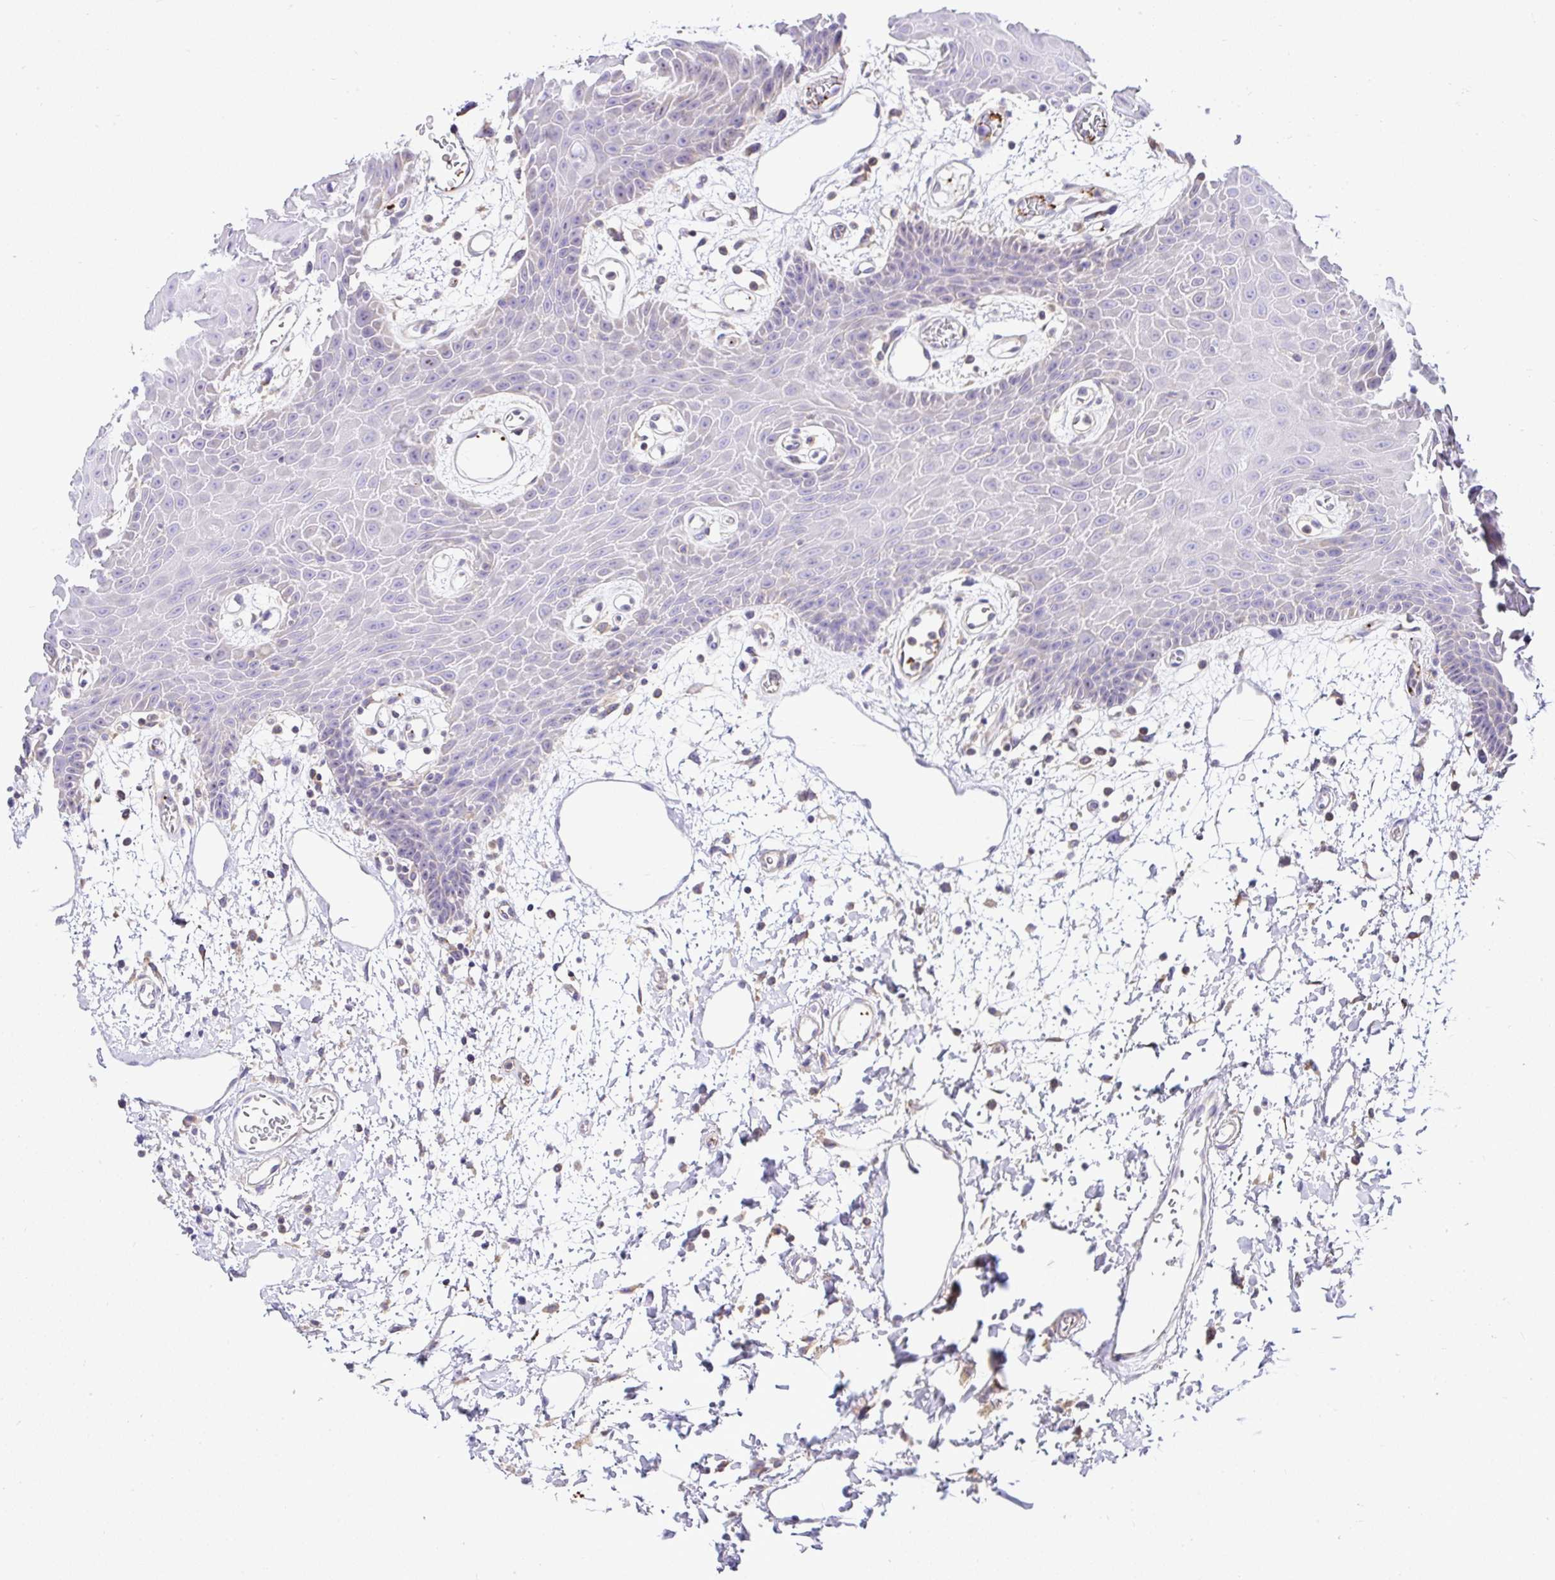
{"staining": {"intensity": "negative", "quantity": "none", "location": "none"}, "tissue": "oral mucosa", "cell_type": "Squamous epithelial cells", "image_type": "normal", "snomed": [{"axis": "morphology", "description": "Normal tissue, NOS"}, {"axis": "topography", "description": "Oral tissue"}], "caption": "Micrograph shows no protein positivity in squamous epithelial cells of benign oral mucosa.", "gene": "CCDC142", "patient": {"sex": "female", "age": 59}}